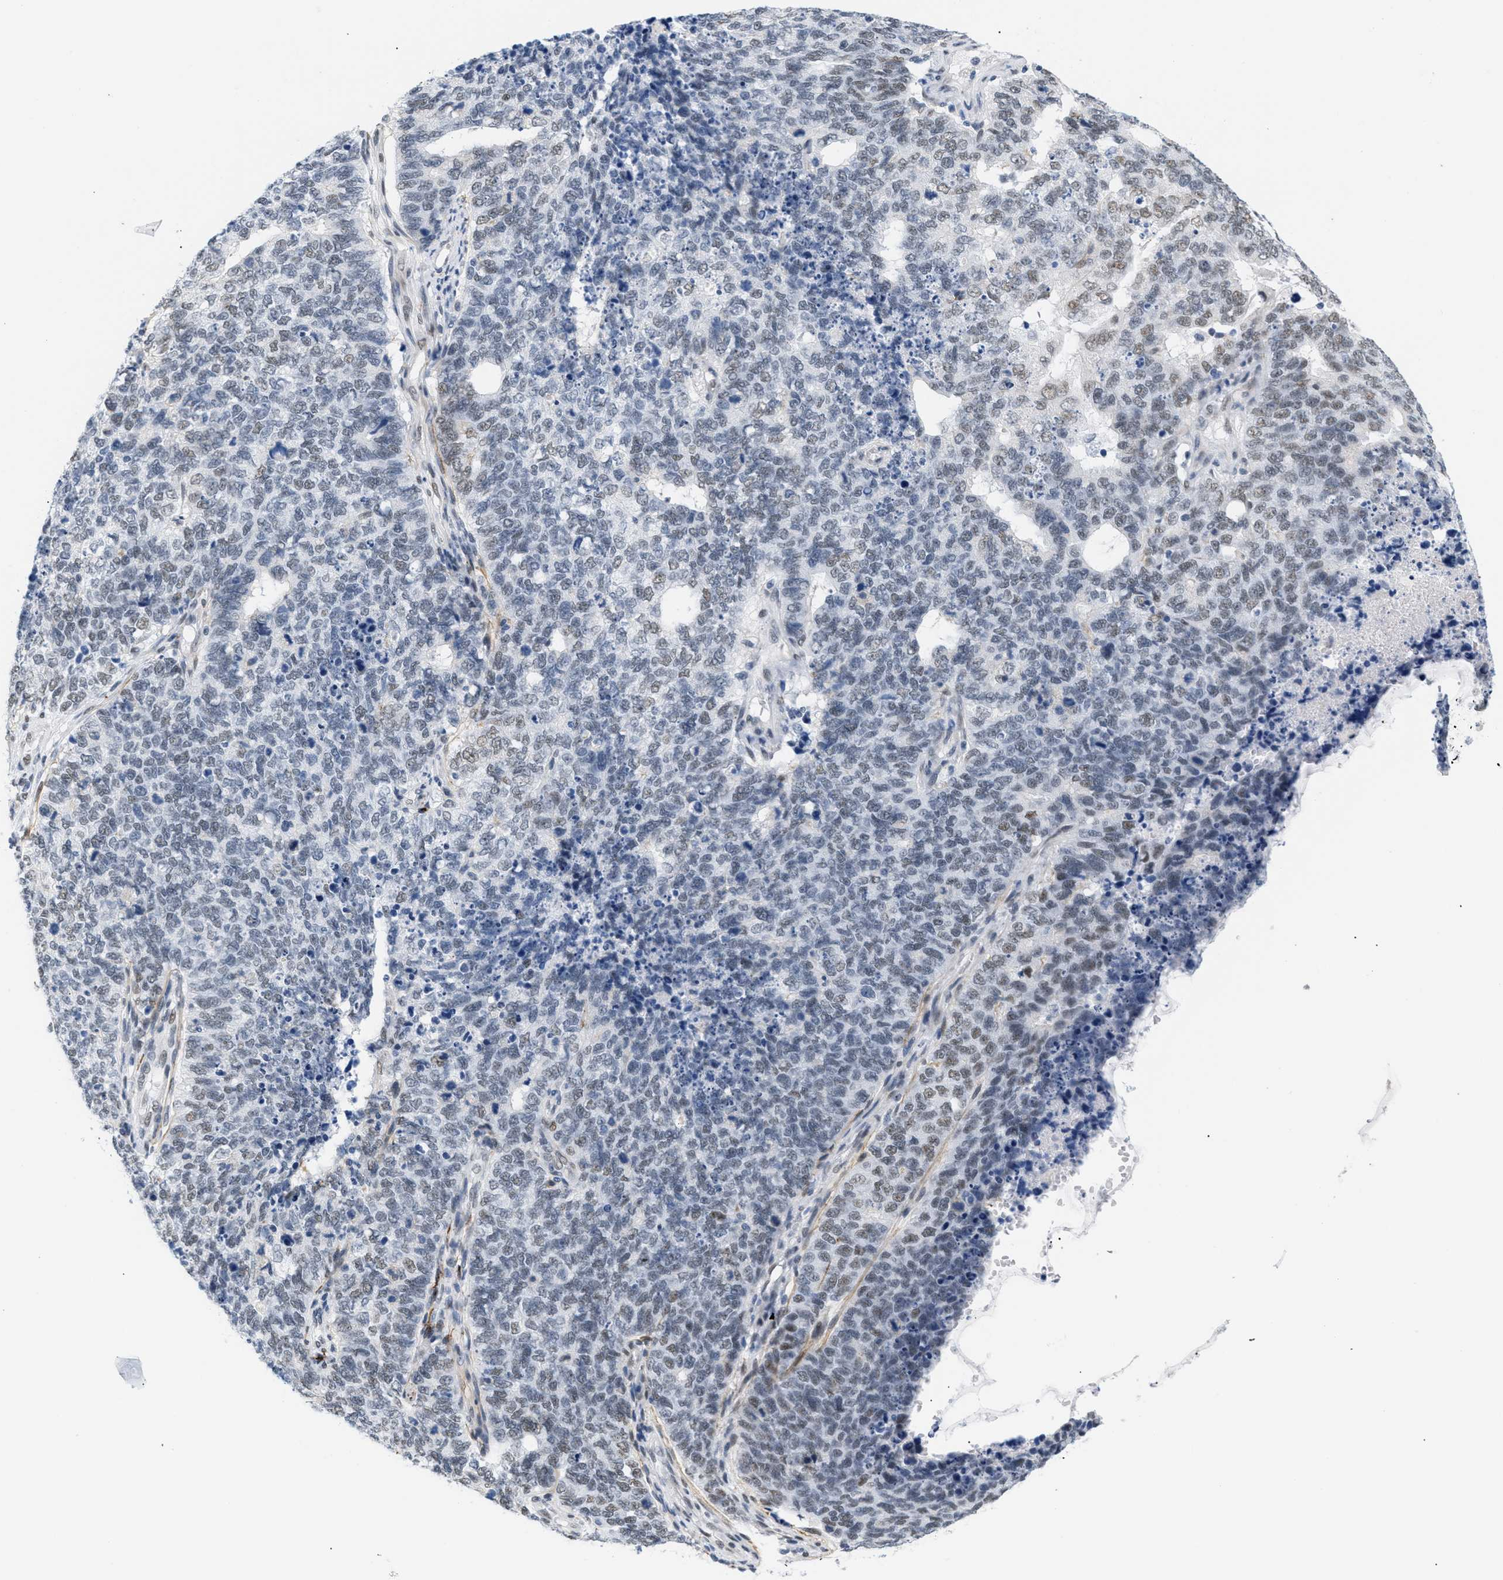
{"staining": {"intensity": "weak", "quantity": "<25%", "location": "nuclear"}, "tissue": "cervical cancer", "cell_type": "Tumor cells", "image_type": "cancer", "snomed": [{"axis": "morphology", "description": "Squamous cell carcinoma, NOS"}, {"axis": "topography", "description": "Cervix"}], "caption": "This is a micrograph of immunohistochemistry staining of cervical cancer (squamous cell carcinoma), which shows no expression in tumor cells.", "gene": "ELN", "patient": {"sex": "female", "age": 63}}